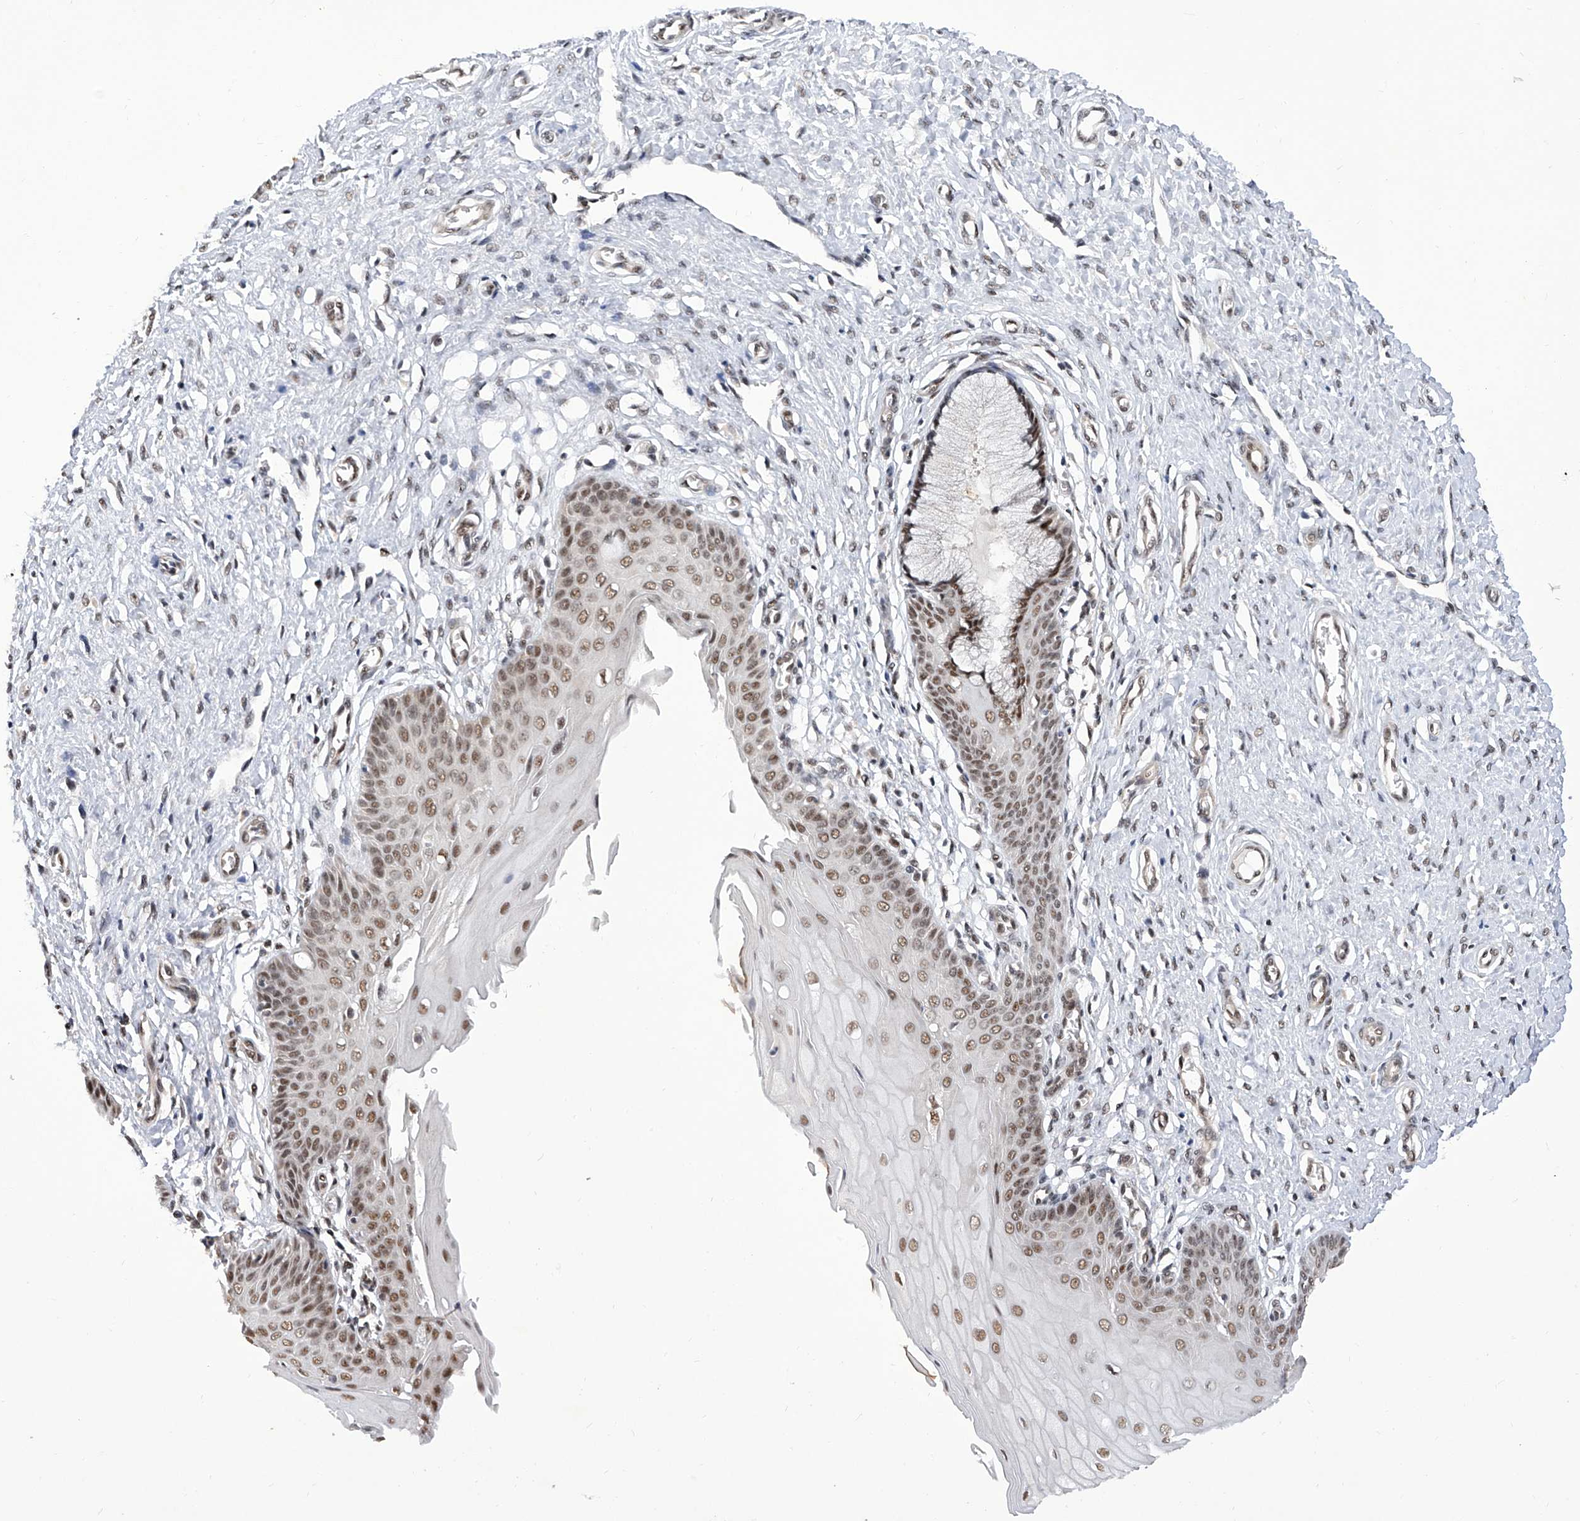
{"staining": {"intensity": "moderate", "quantity": "25%-75%", "location": "nuclear"}, "tissue": "cervix", "cell_type": "Glandular cells", "image_type": "normal", "snomed": [{"axis": "morphology", "description": "Normal tissue, NOS"}, {"axis": "topography", "description": "Cervix"}], "caption": "Normal cervix was stained to show a protein in brown. There is medium levels of moderate nuclear expression in about 25%-75% of glandular cells. (DAB (3,3'-diaminobenzidine) = brown stain, brightfield microscopy at high magnification).", "gene": "RAD54L", "patient": {"sex": "female", "age": 55}}